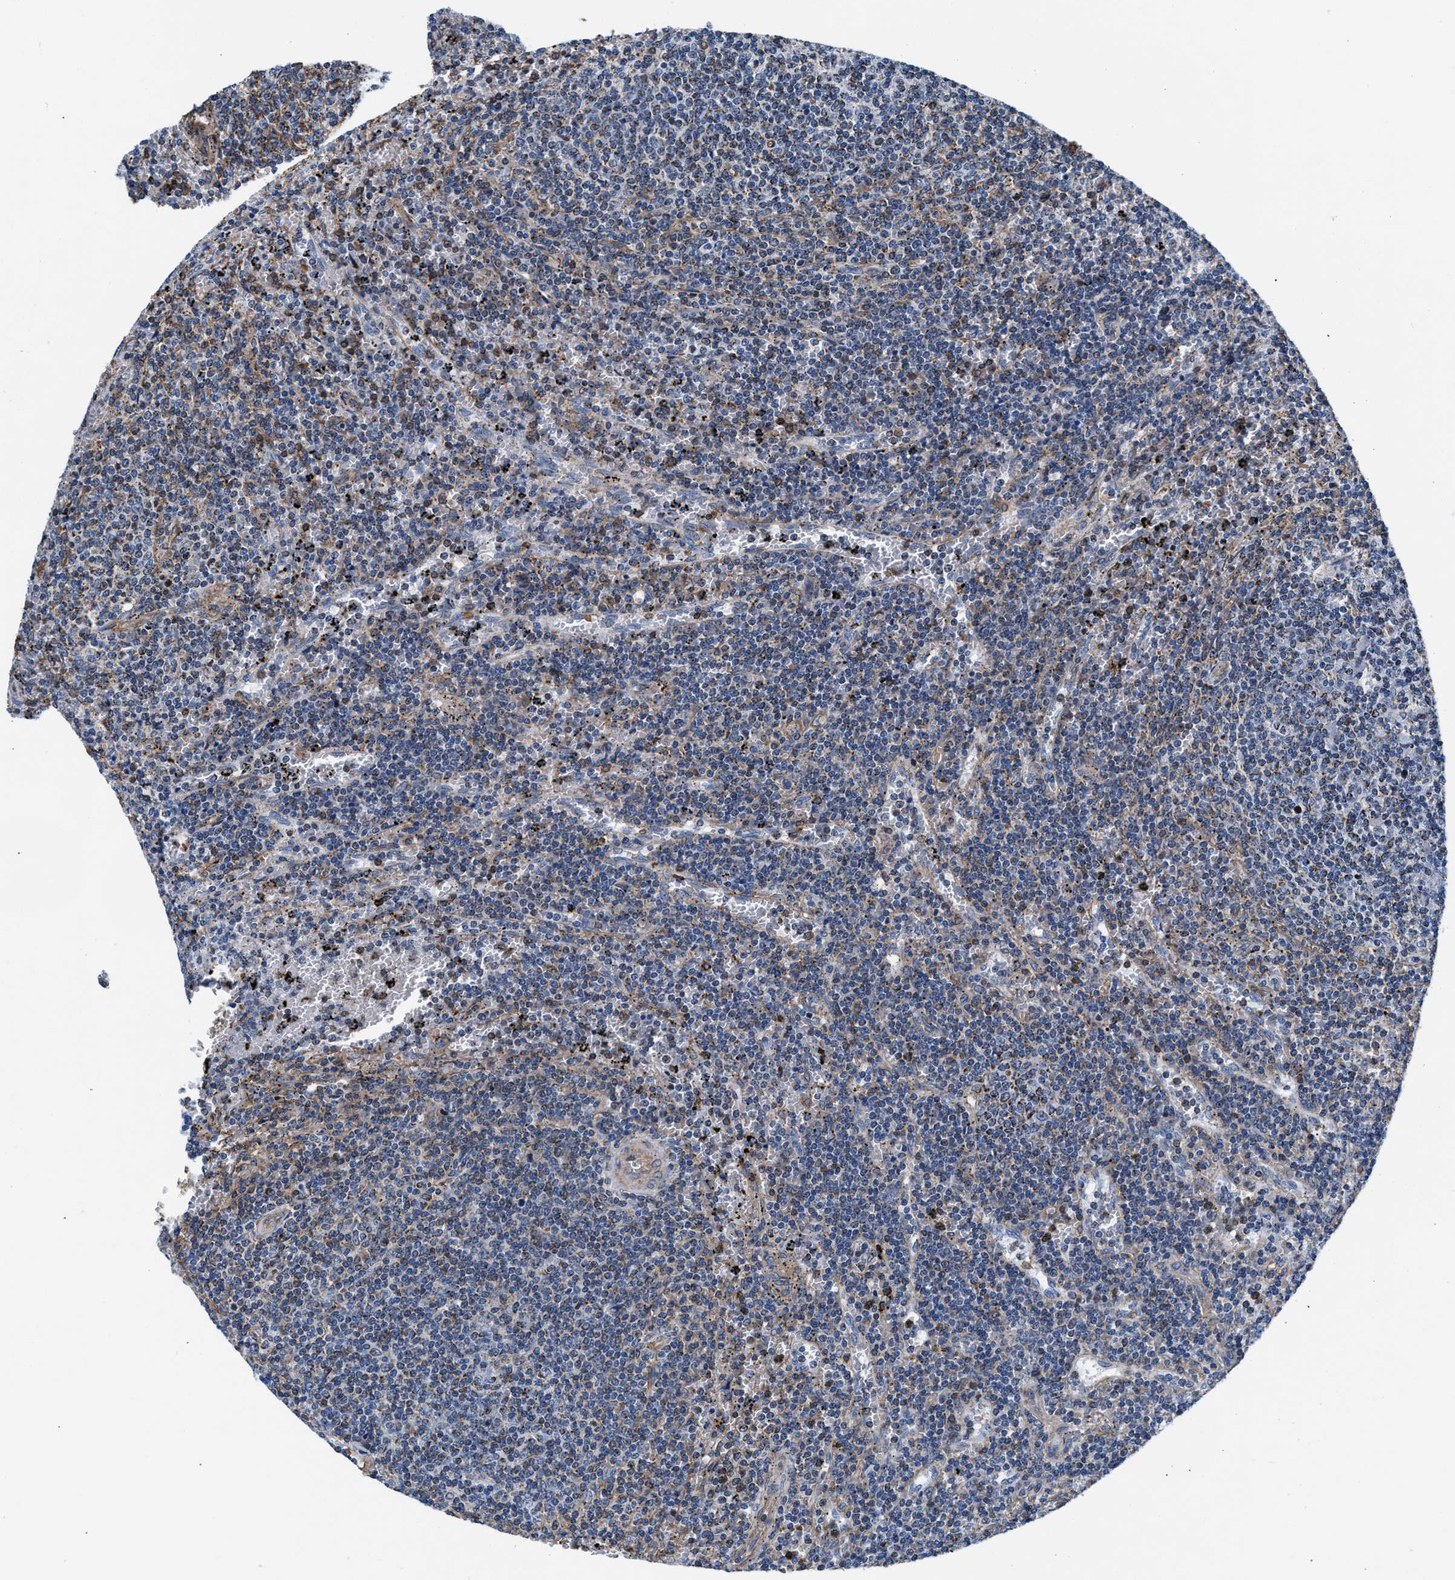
{"staining": {"intensity": "moderate", "quantity": ">75%", "location": "cytoplasmic/membranous"}, "tissue": "lymphoma", "cell_type": "Tumor cells", "image_type": "cancer", "snomed": [{"axis": "morphology", "description": "Malignant lymphoma, non-Hodgkin's type, Low grade"}, {"axis": "topography", "description": "Spleen"}], "caption": "Low-grade malignant lymphoma, non-Hodgkin's type stained with a brown dye shows moderate cytoplasmic/membranous positive positivity in about >75% of tumor cells.", "gene": "NKTR", "patient": {"sex": "female", "age": 50}}